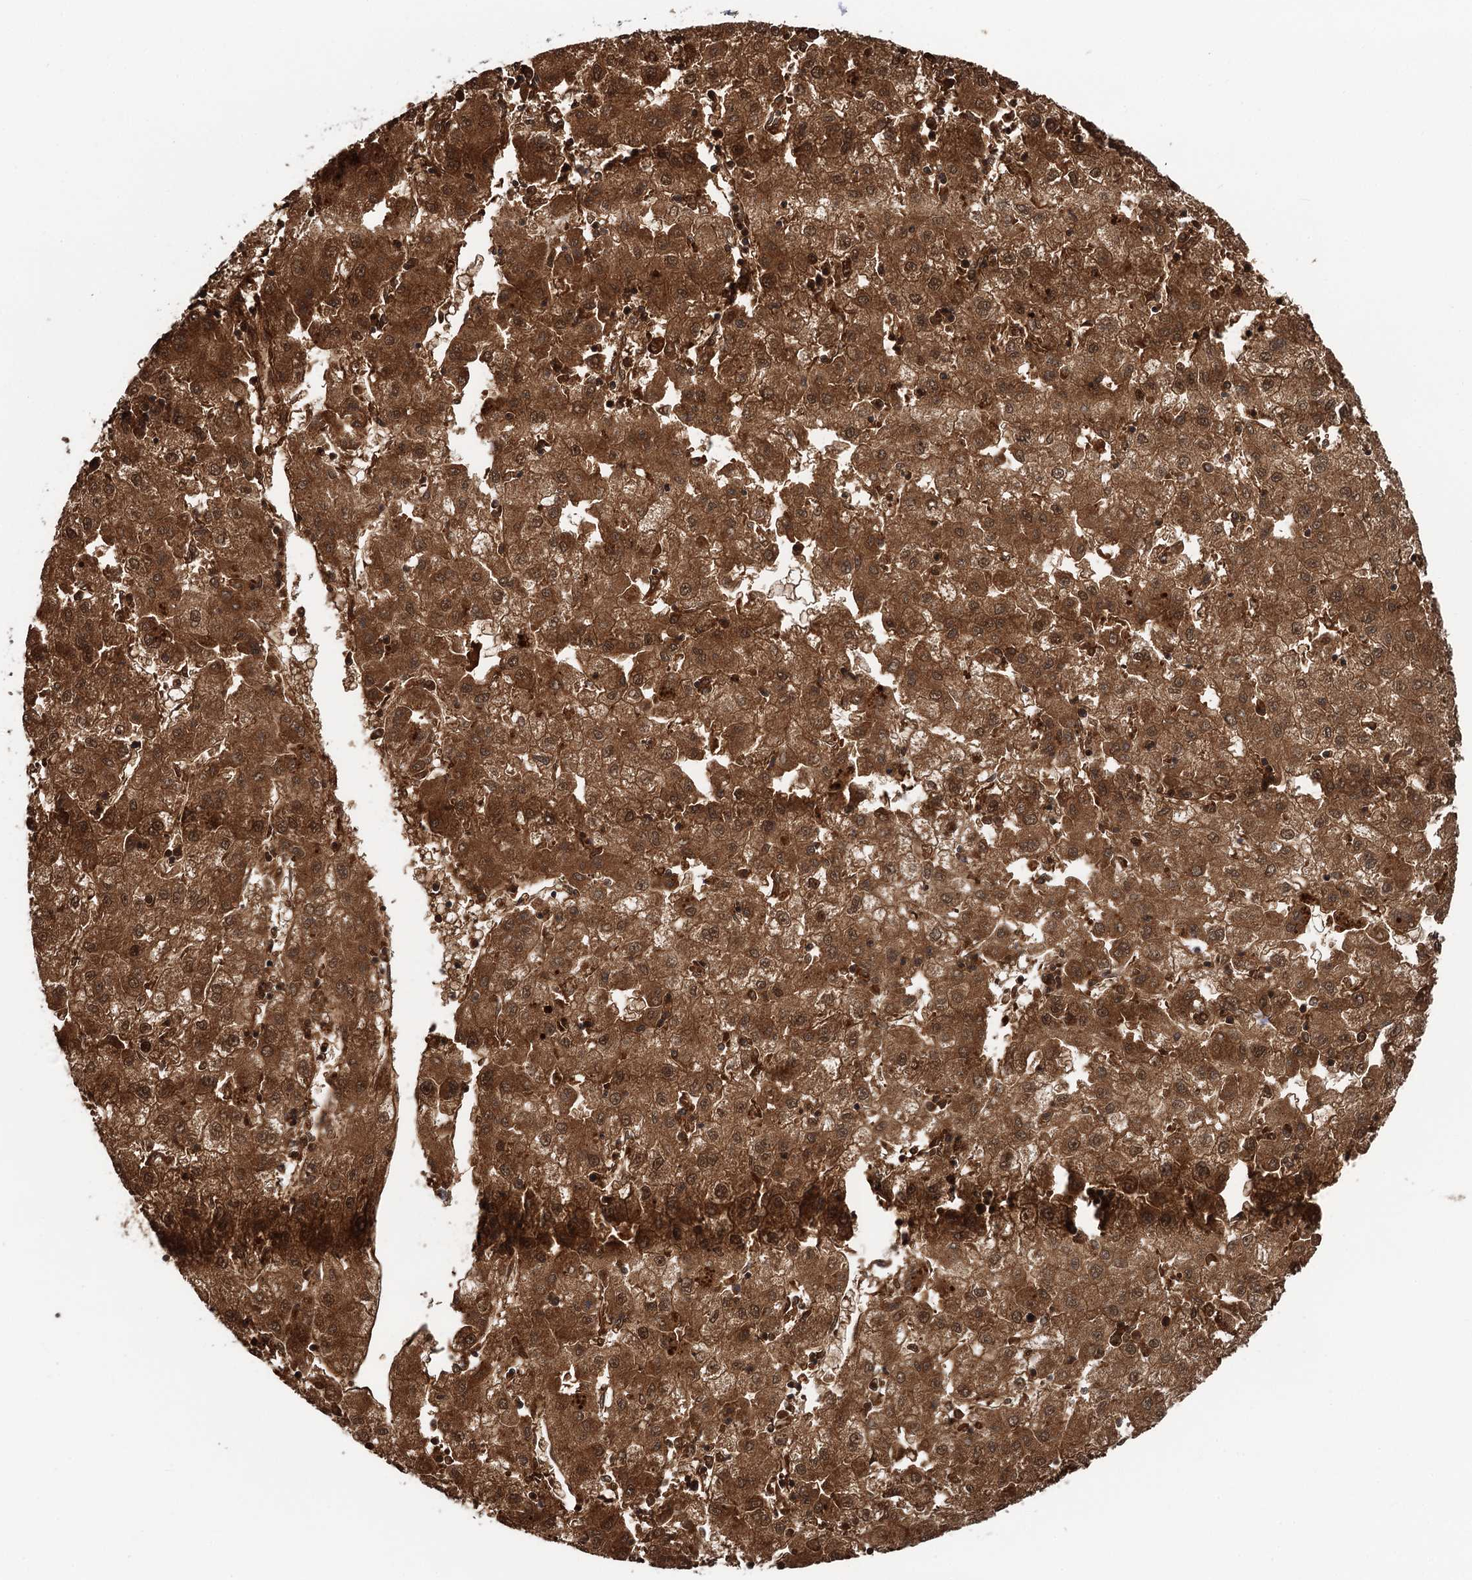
{"staining": {"intensity": "strong", "quantity": ">75%", "location": "cytoplasmic/membranous,nuclear"}, "tissue": "liver cancer", "cell_type": "Tumor cells", "image_type": "cancer", "snomed": [{"axis": "morphology", "description": "Carcinoma, Hepatocellular, NOS"}, {"axis": "topography", "description": "Liver"}], "caption": "Liver cancer stained with DAB (3,3'-diaminobenzidine) immunohistochemistry demonstrates high levels of strong cytoplasmic/membranous and nuclear expression in about >75% of tumor cells. (brown staining indicates protein expression, while blue staining denotes nuclei).", "gene": "FAH", "patient": {"sex": "male", "age": 72}}